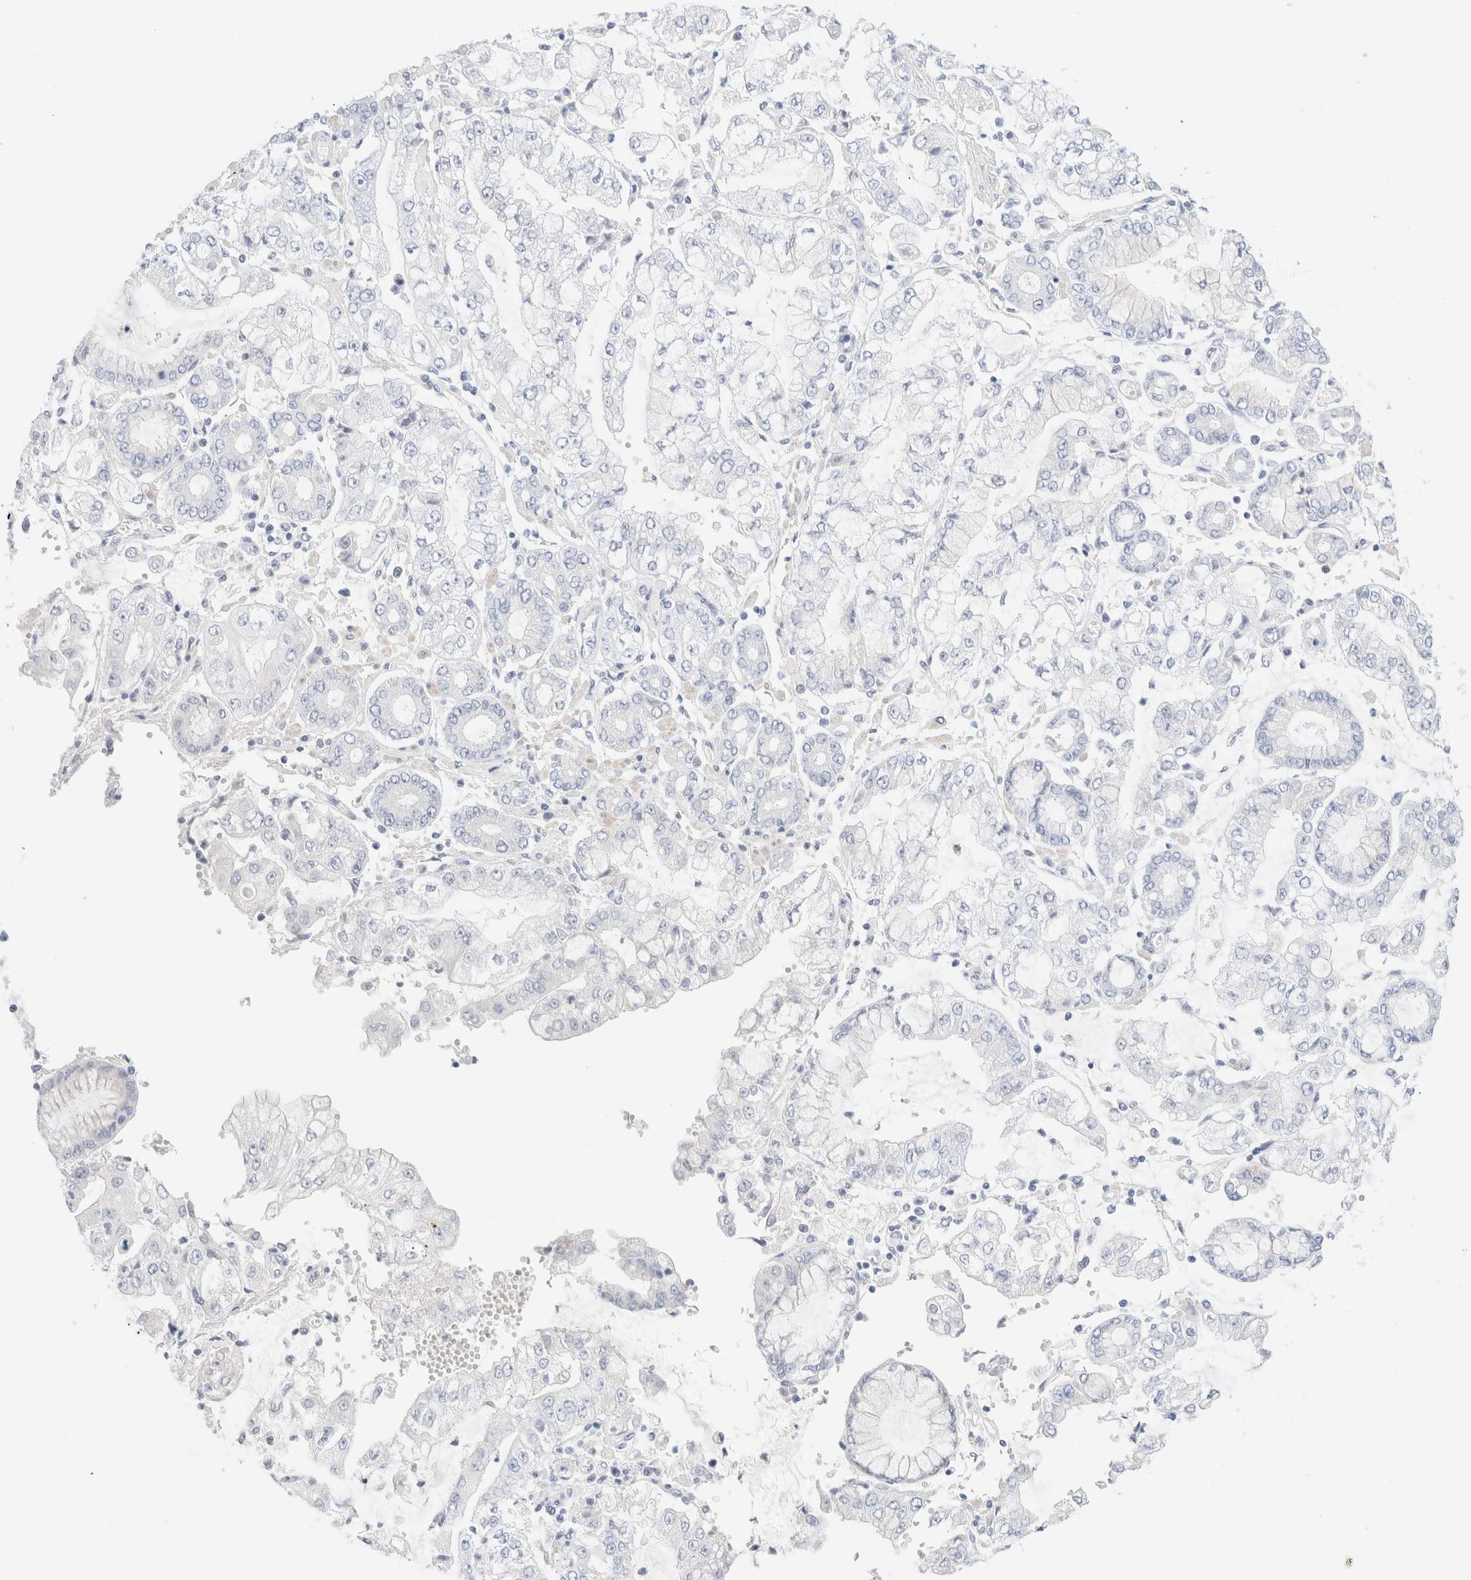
{"staining": {"intensity": "negative", "quantity": "none", "location": "none"}, "tissue": "stomach cancer", "cell_type": "Tumor cells", "image_type": "cancer", "snomed": [{"axis": "morphology", "description": "Adenocarcinoma, NOS"}, {"axis": "topography", "description": "Stomach"}], "caption": "An IHC image of stomach cancer (adenocarcinoma) is shown. There is no staining in tumor cells of stomach cancer (adenocarcinoma).", "gene": "DPYS", "patient": {"sex": "male", "age": 76}}